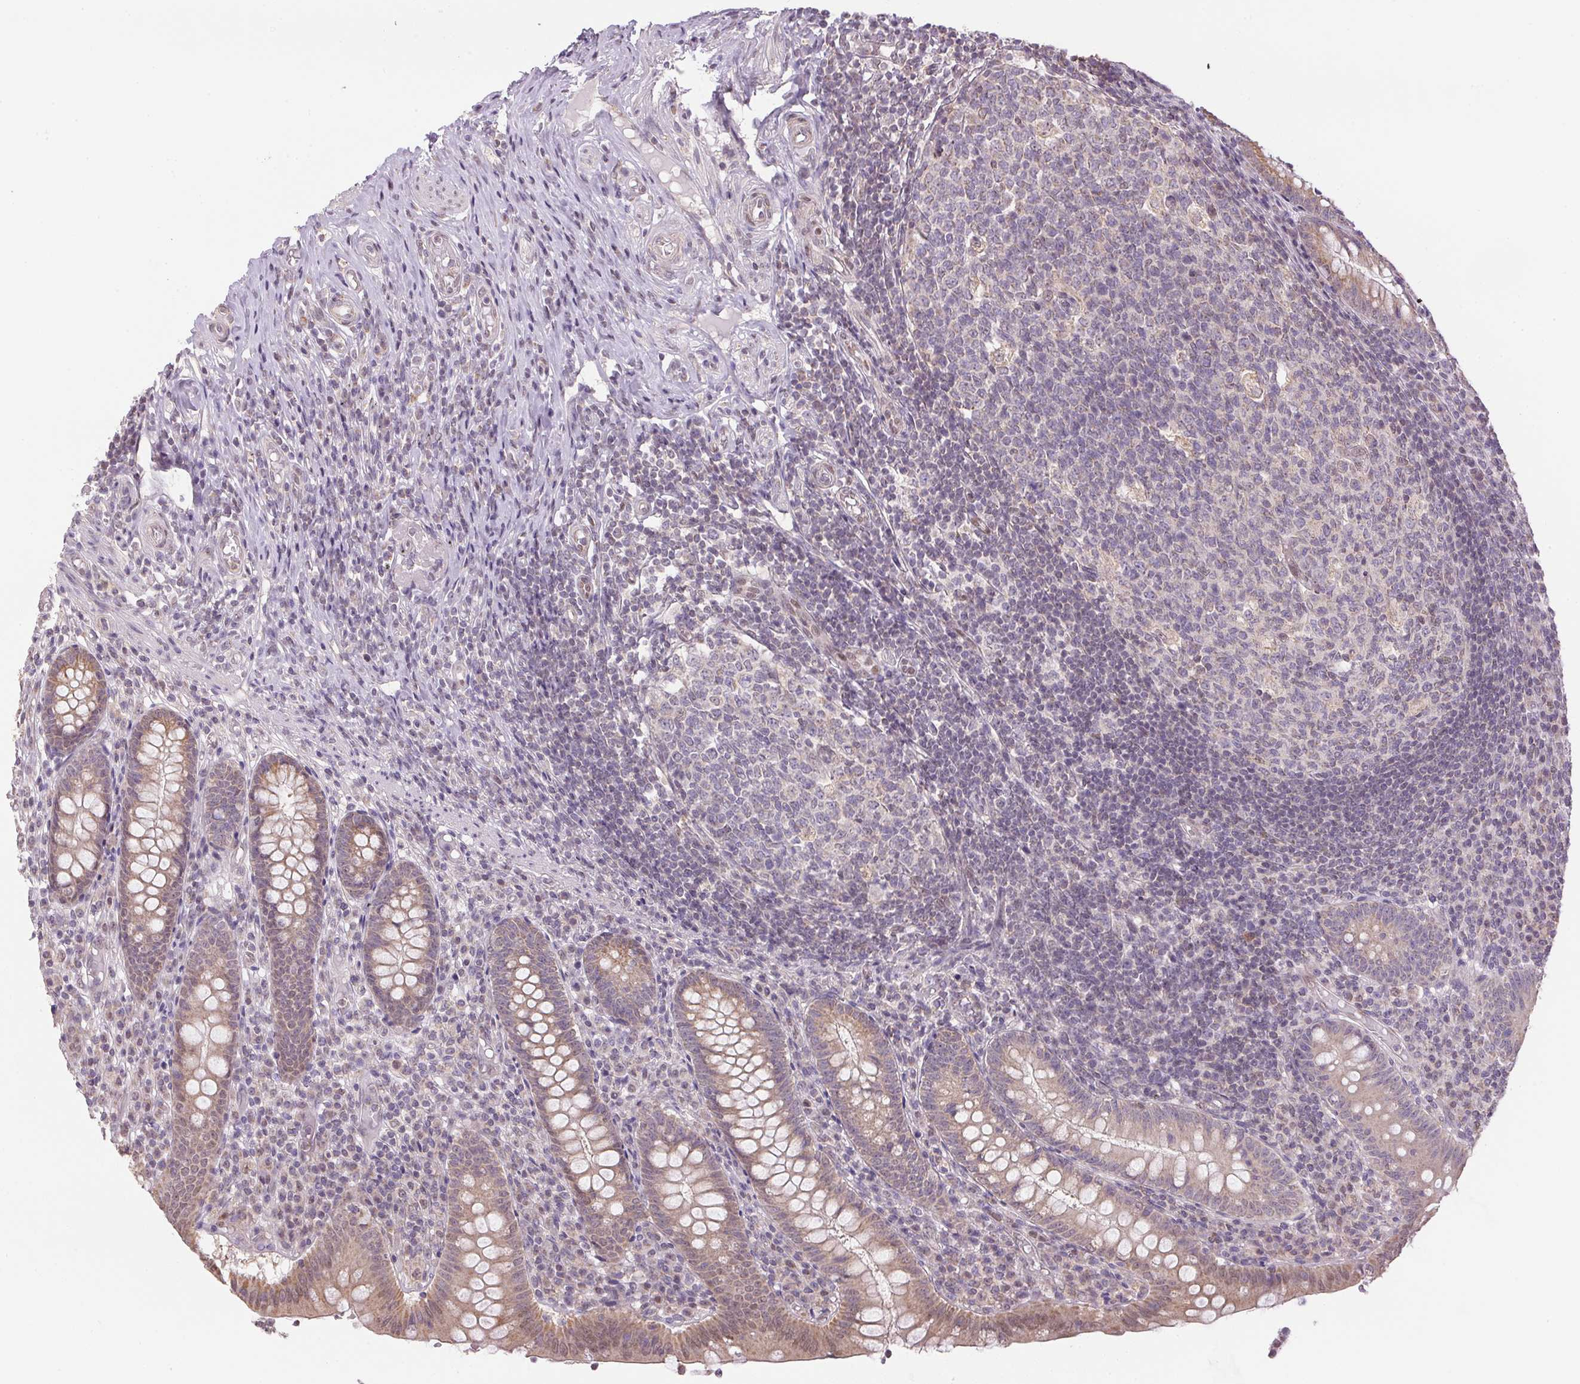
{"staining": {"intensity": "weak", "quantity": "25%-75%", "location": "cytoplasmic/membranous"}, "tissue": "appendix", "cell_type": "Glandular cells", "image_type": "normal", "snomed": [{"axis": "morphology", "description": "Normal tissue, NOS"}, {"axis": "topography", "description": "Appendix"}], "caption": "A photomicrograph showing weak cytoplasmic/membranous positivity in approximately 25%-75% of glandular cells in benign appendix, as visualized by brown immunohistochemical staining.", "gene": "SC5D", "patient": {"sex": "male", "age": 18}}